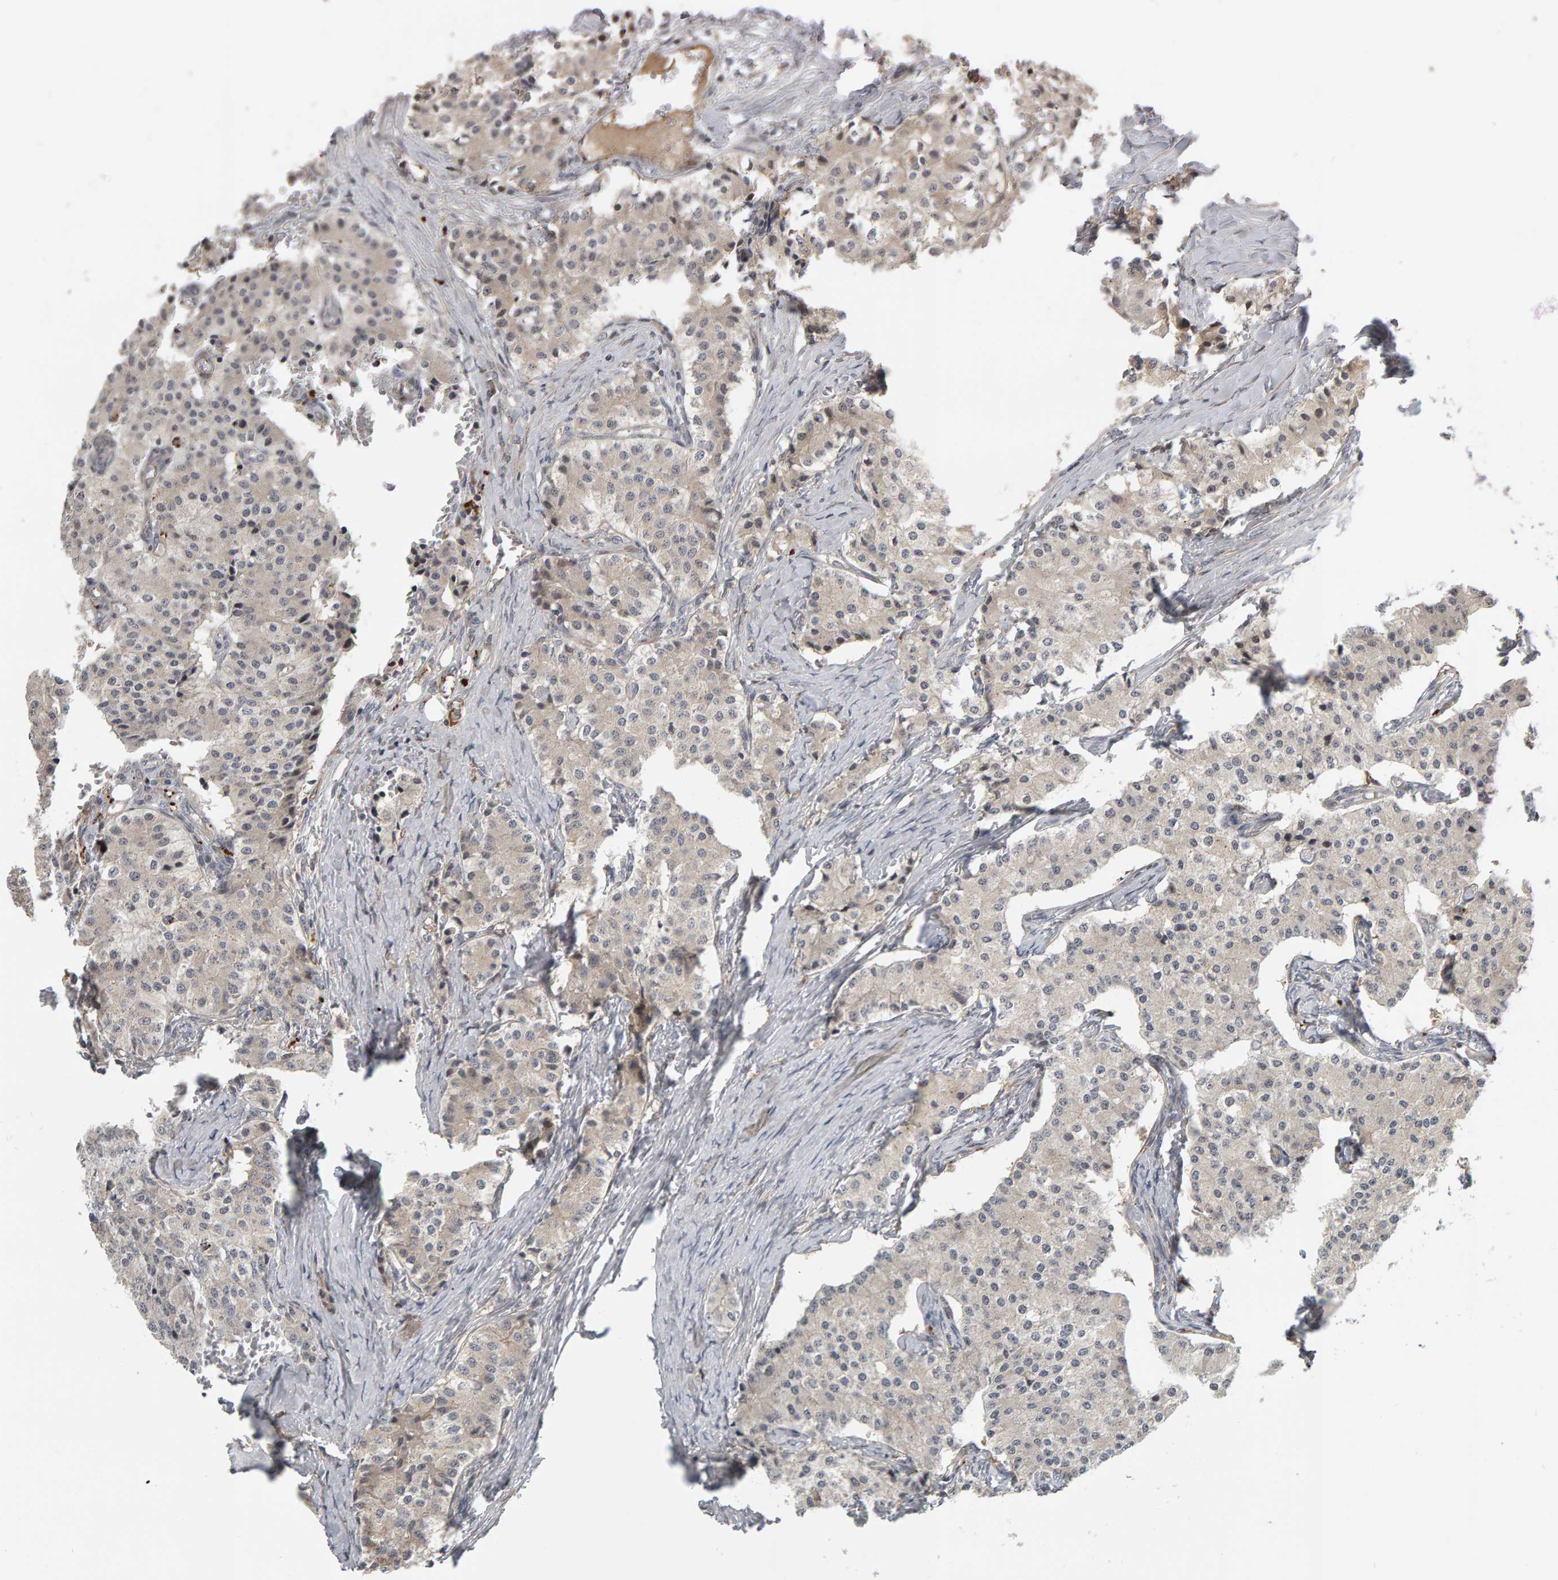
{"staining": {"intensity": "weak", "quantity": "<25%", "location": "cytoplasmic/membranous"}, "tissue": "carcinoid", "cell_type": "Tumor cells", "image_type": "cancer", "snomed": [{"axis": "morphology", "description": "Carcinoid, malignant, NOS"}, {"axis": "topography", "description": "Colon"}], "caption": "This is a image of immunohistochemistry staining of carcinoid (malignant), which shows no staining in tumor cells.", "gene": "ZNF160", "patient": {"sex": "female", "age": 52}}